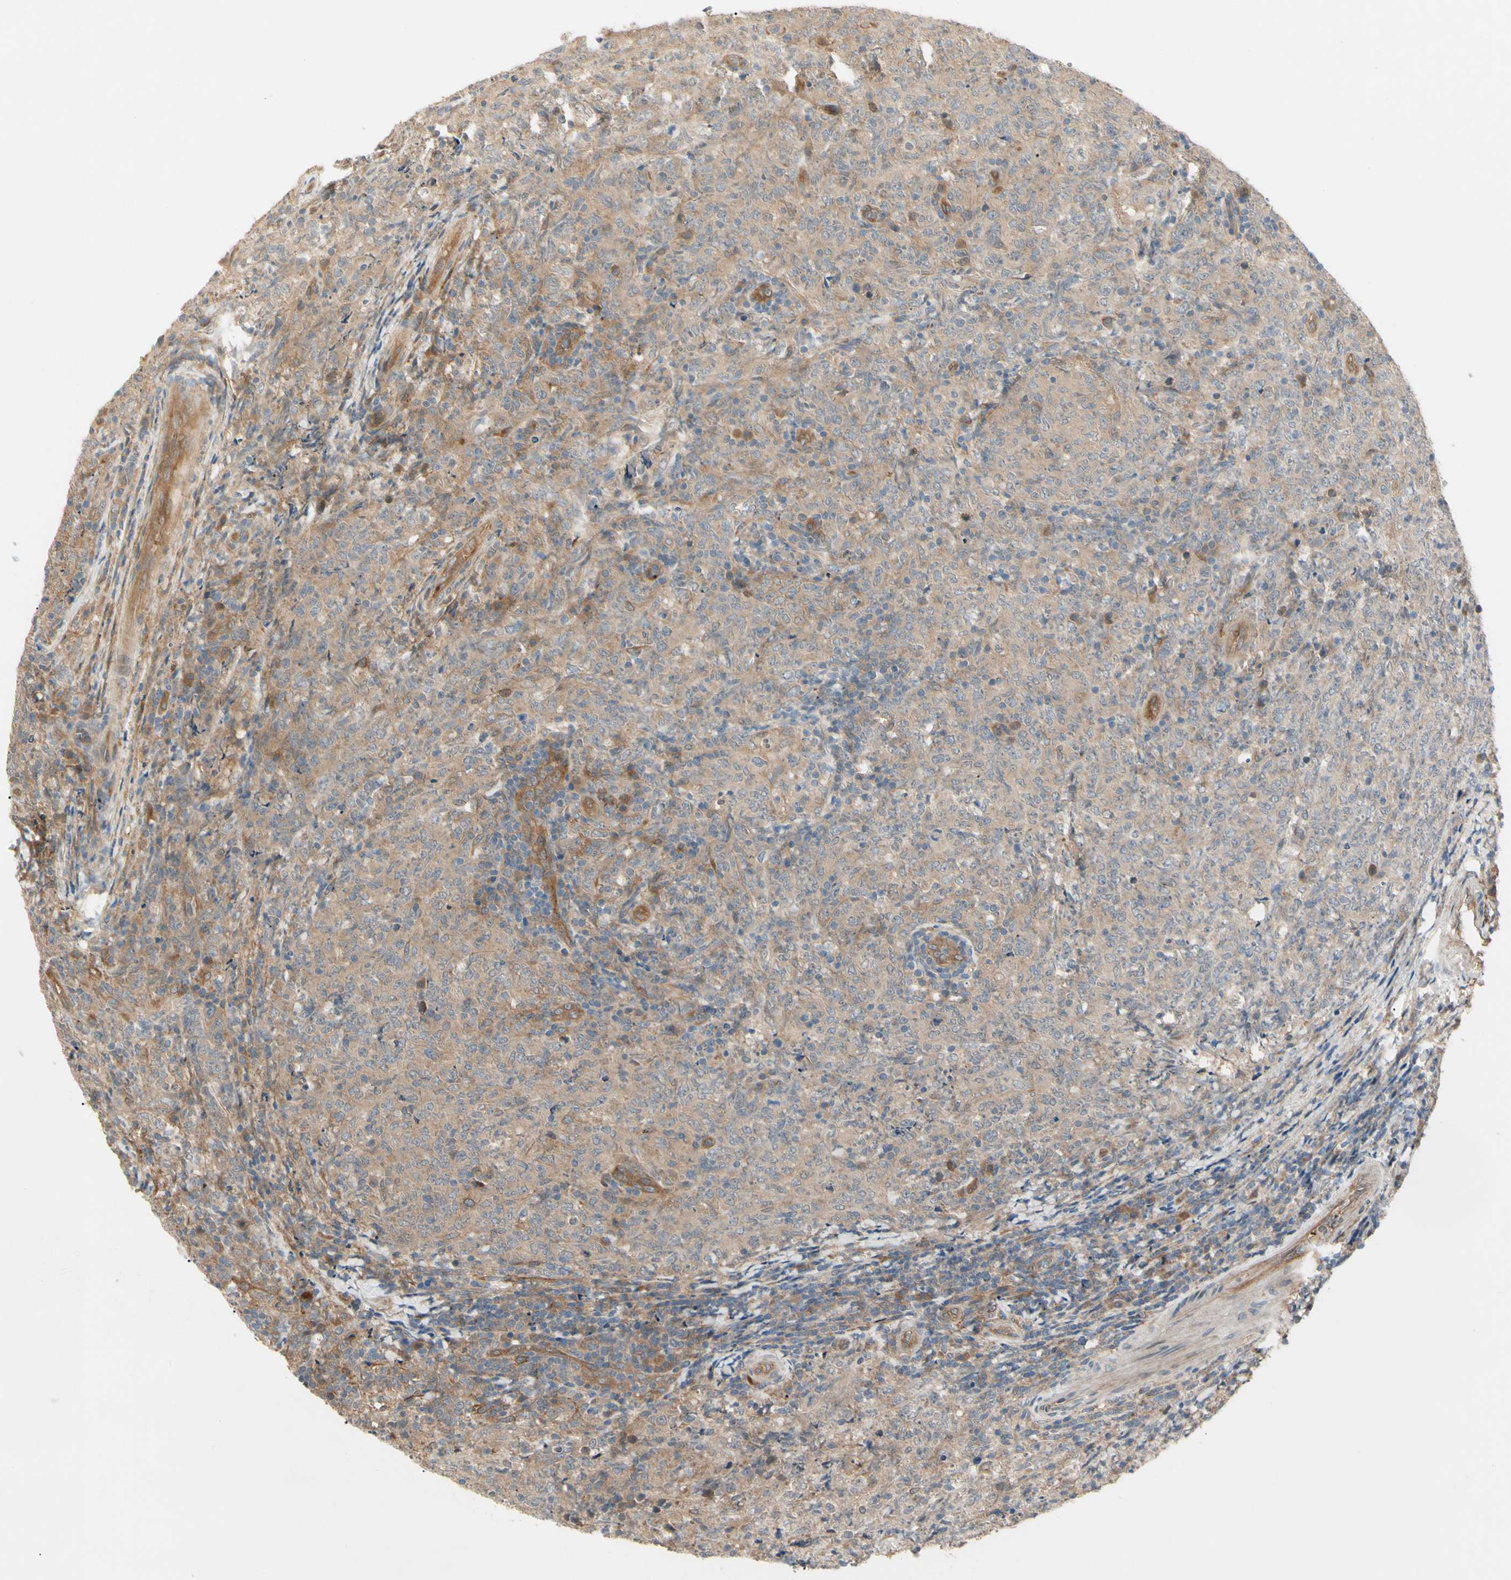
{"staining": {"intensity": "moderate", "quantity": ">75%", "location": "cytoplasmic/membranous"}, "tissue": "lymphoma", "cell_type": "Tumor cells", "image_type": "cancer", "snomed": [{"axis": "morphology", "description": "Malignant lymphoma, non-Hodgkin's type, High grade"}, {"axis": "topography", "description": "Tonsil"}], "caption": "Moderate cytoplasmic/membranous expression is appreciated in approximately >75% of tumor cells in high-grade malignant lymphoma, non-Hodgkin's type. The protein is shown in brown color, while the nuclei are stained blue.", "gene": "F2R", "patient": {"sex": "female", "age": 36}}